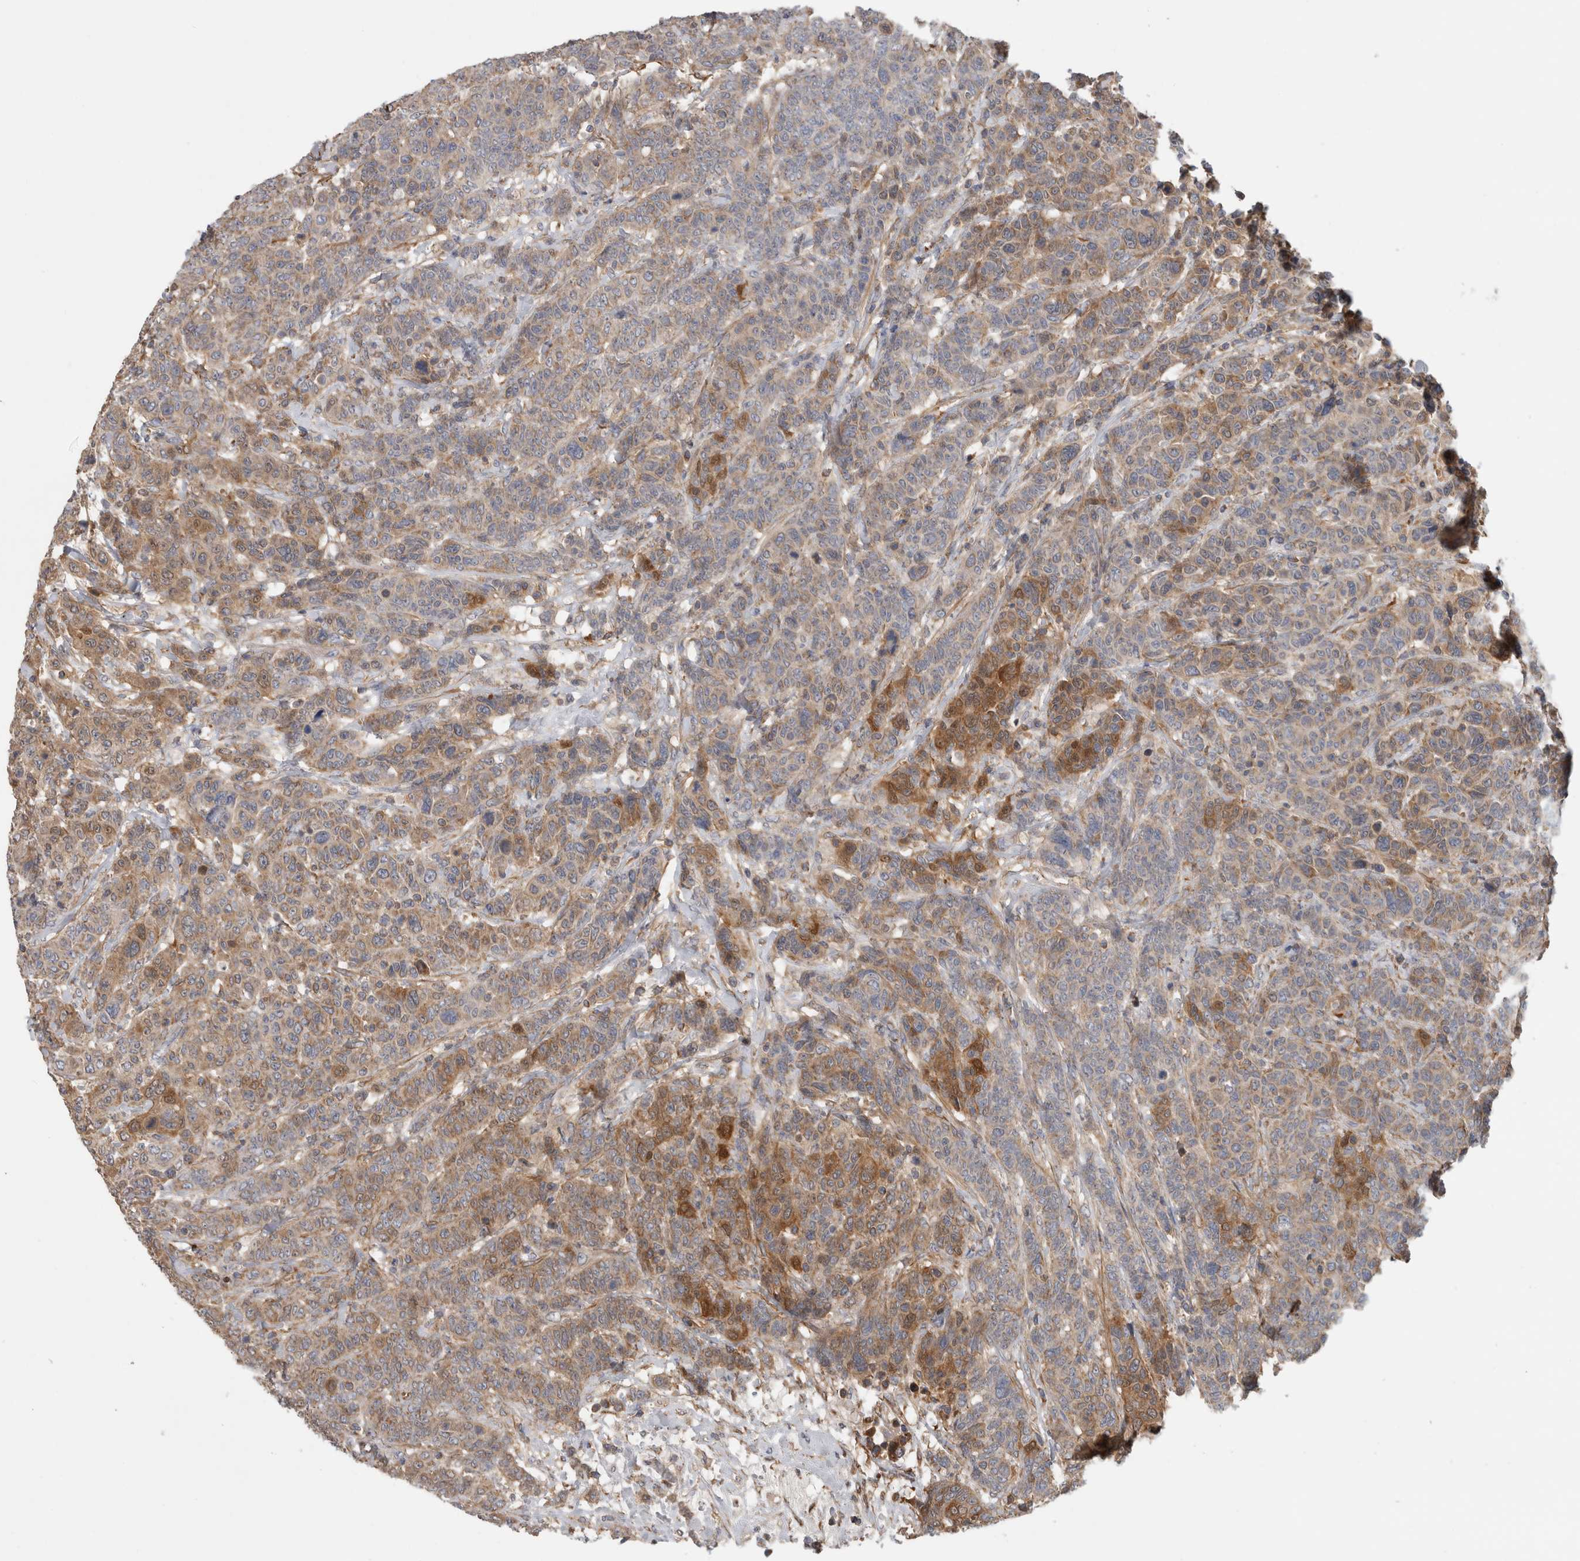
{"staining": {"intensity": "moderate", "quantity": "<25%", "location": "cytoplasmic/membranous"}, "tissue": "breast cancer", "cell_type": "Tumor cells", "image_type": "cancer", "snomed": [{"axis": "morphology", "description": "Duct carcinoma"}, {"axis": "topography", "description": "Breast"}], "caption": "A low amount of moderate cytoplasmic/membranous staining is identified in approximately <25% of tumor cells in invasive ductal carcinoma (breast) tissue.", "gene": "SFXN2", "patient": {"sex": "female", "age": 37}}